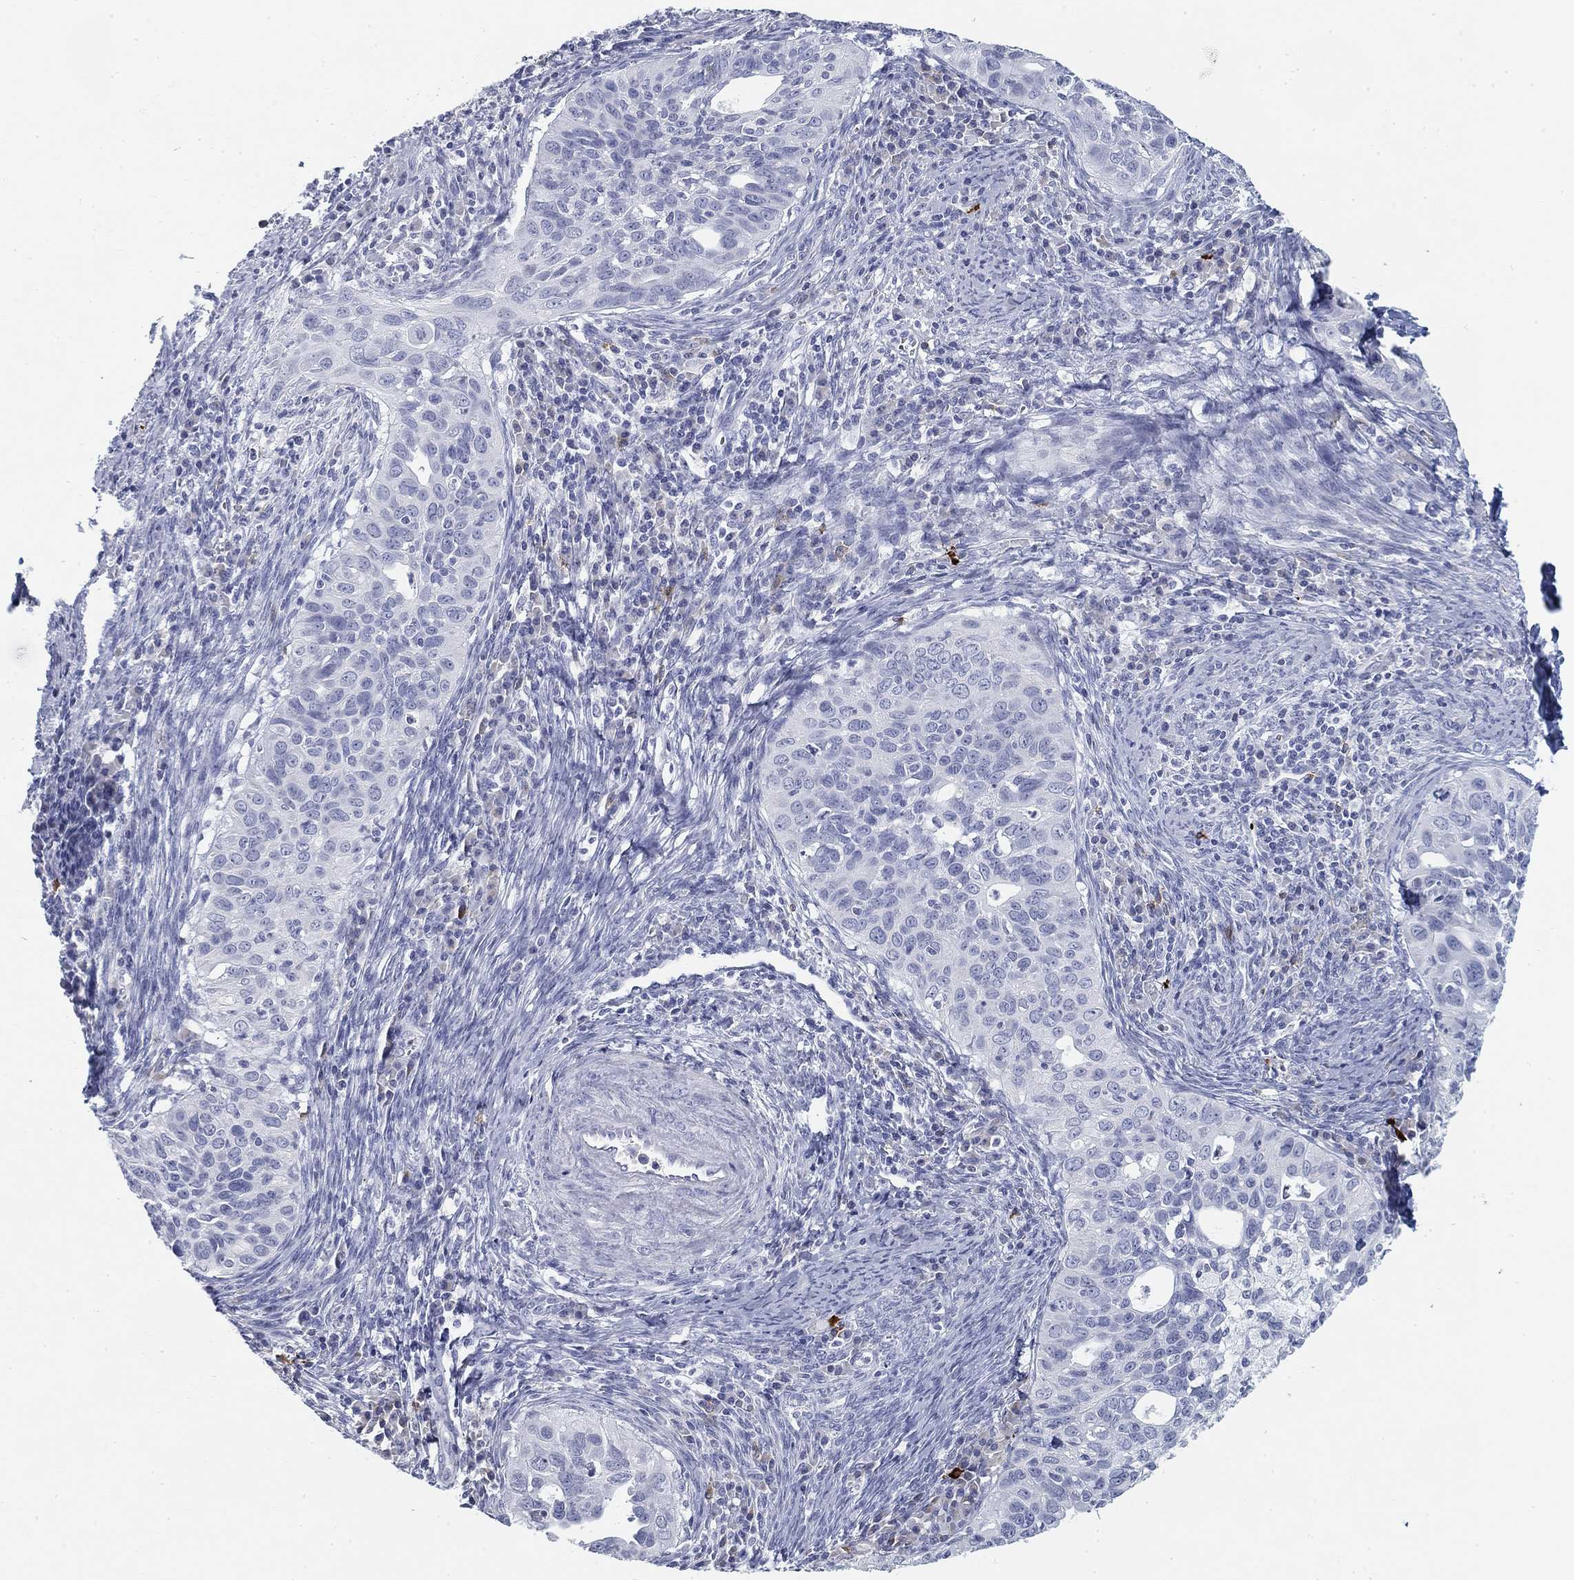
{"staining": {"intensity": "negative", "quantity": "none", "location": "none"}, "tissue": "cervical cancer", "cell_type": "Tumor cells", "image_type": "cancer", "snomed": [{"axis": "morphology", "description": "Squamous cell carcinoma, NOS"}, {"axis": "topography", "description": "Cervix"}], "caption": "Protein analysis of cervical cancer (squamous cell carcinoma) demonstrates no significant staining in tumor cells. Brightfield microscopy of immunohistochemistry stained with DAB (3,3'-diaminobenzidine) (brown) and hematoxylin (blue), captured at high magnification.", "gene": "CD79B", "patient": {"sex": "female", "age": 26}}